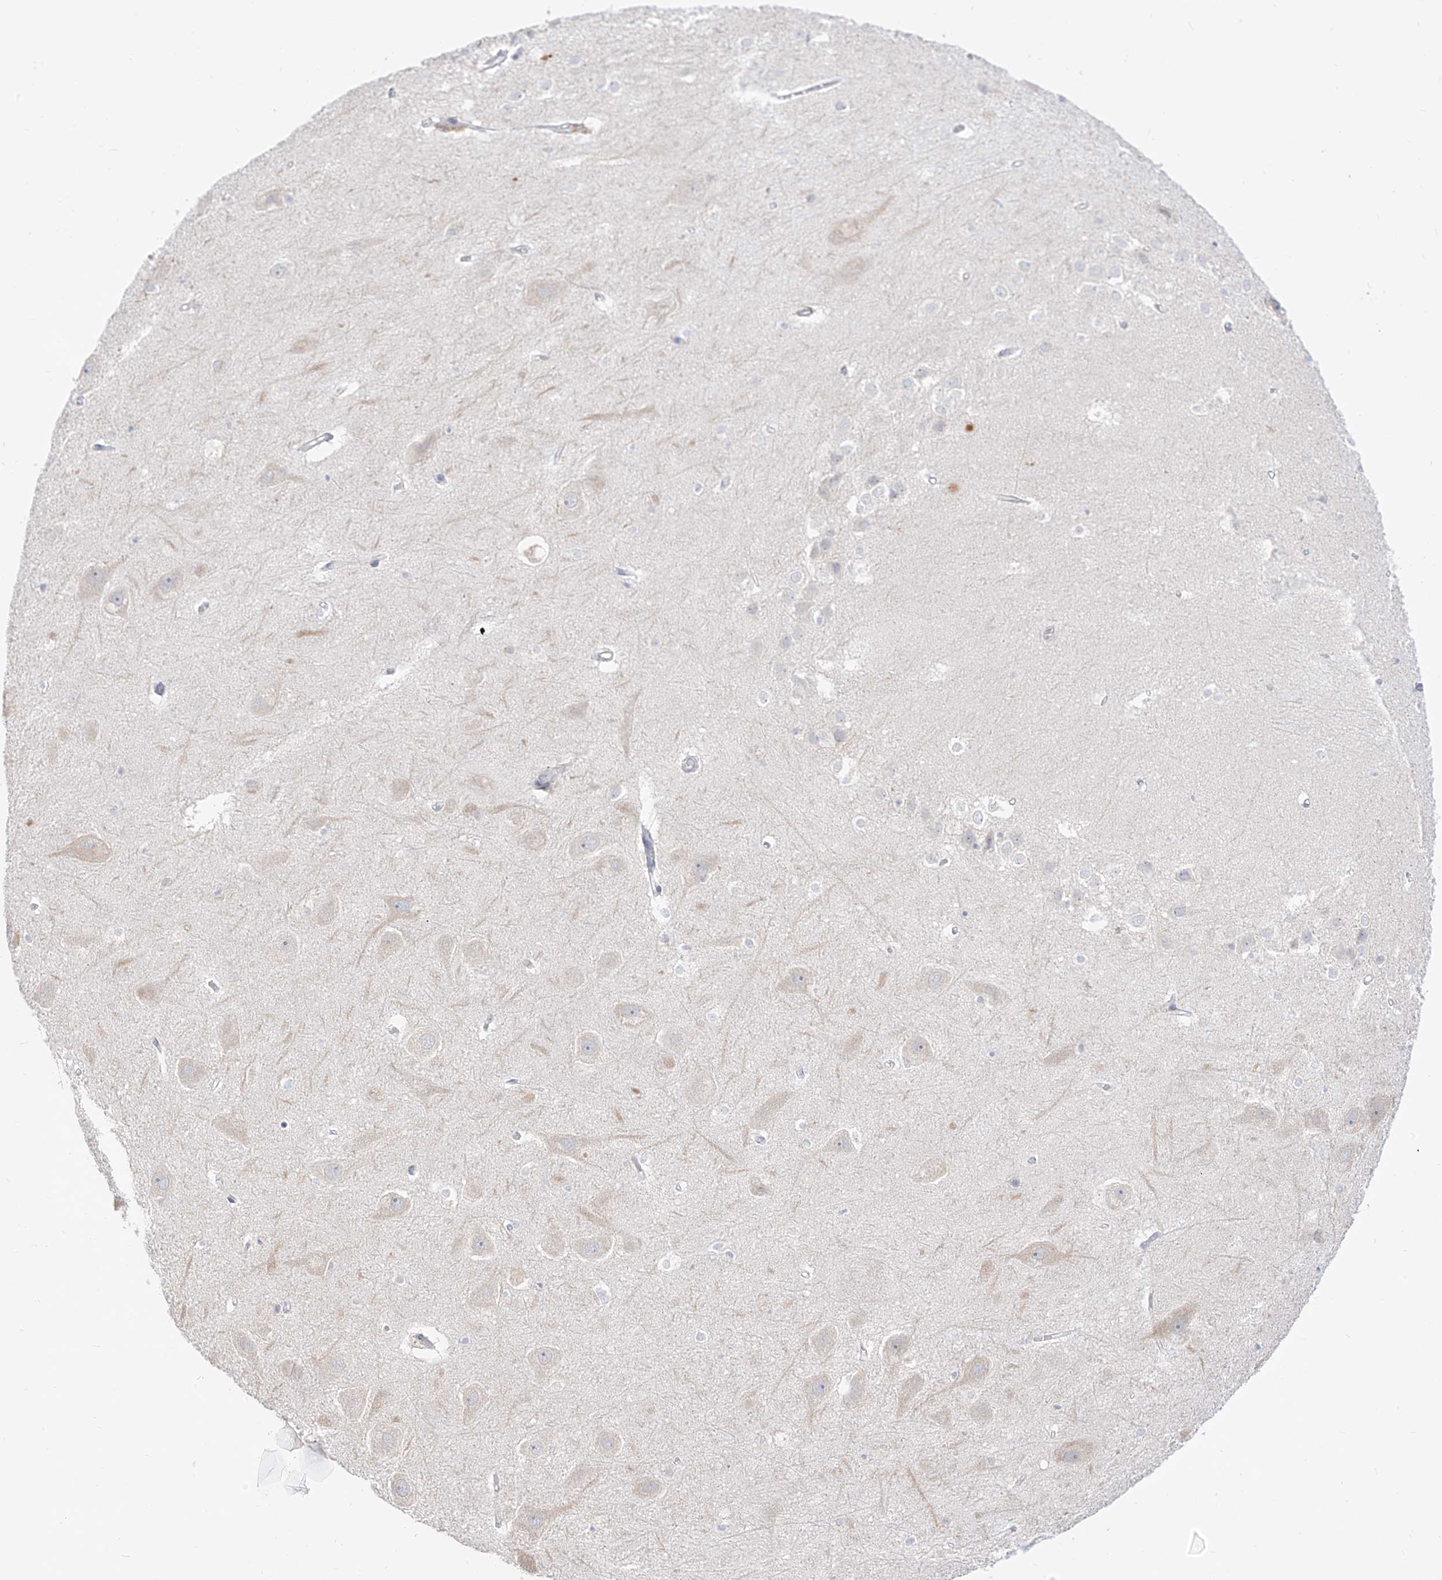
{"staining": {"intensity": "negative", "quantity": "none", "location": "none"}, "tissue": "hippocampus", "cell_type": "Glial cells", "image_type": "normal", "snomed": [{"axis": "morphology", "description": "Normal tissue, NOS"}, {"axis": "topography", "description": "Hippocampus"}], "caption": "IHC image of unremarkable hippocampus: human hippocampus stained with DAB reveals no significant protein positivity in glial cells. Brightfield microscopy of immunohistochemistry stained with DAB (brown) and hematoxylin (blue), captured at high magnification.", "gene": "SYTL3", "patient": {"sex": "female", "age": 52}}